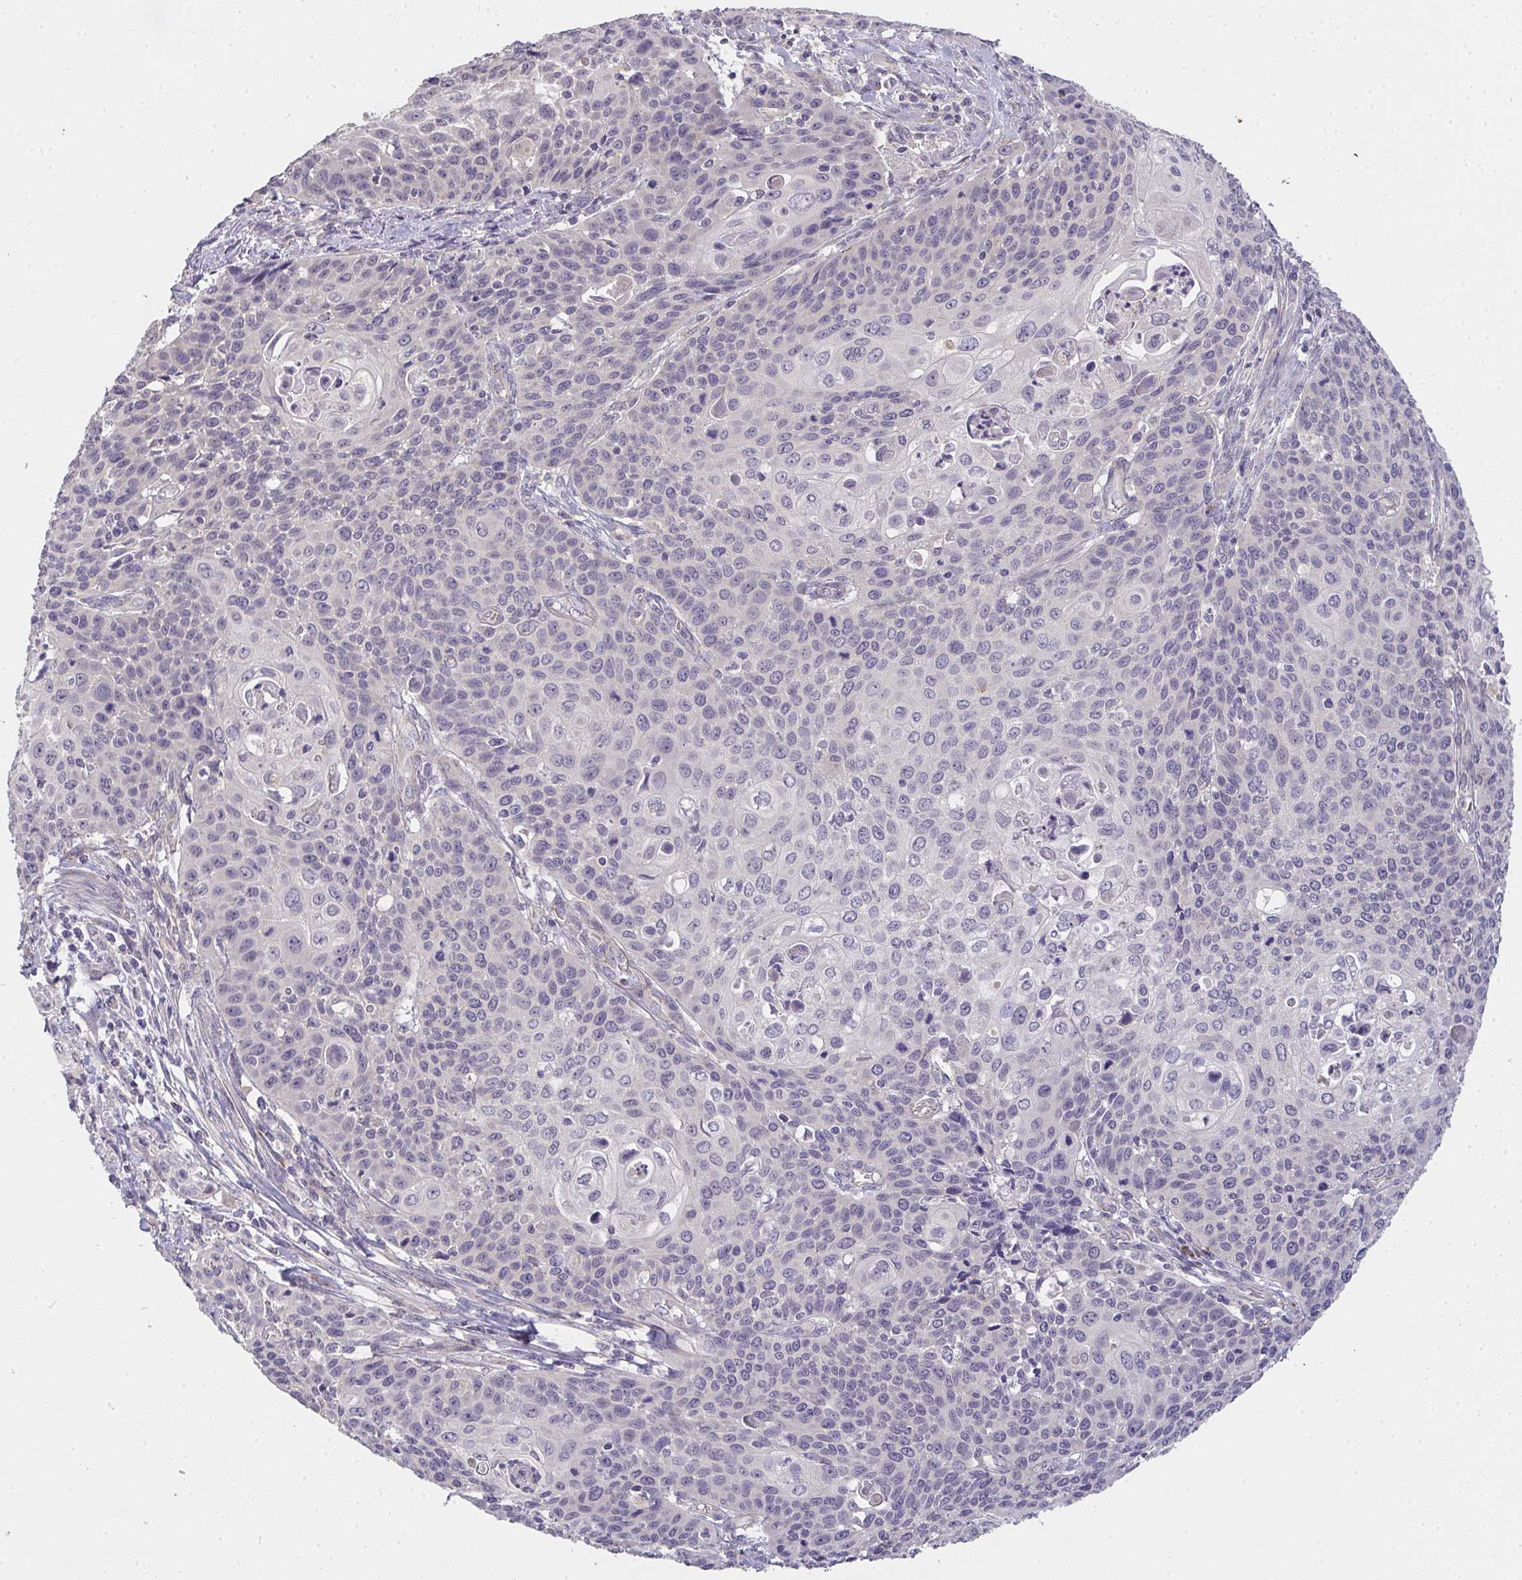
{"staining": {"intensity": "negative", "quantity": "none", "location": "none"}, "tissue": "cervical cancer", "cell_type": "Tumor cells", "image_type": "cancer", "snomed": [{"axis": "morphology", "description": "Squamous cell carcinoma, NOS"}, {"axis": "topography", "description": "Cervix"}], "caption": "Immunohistochemistry (IHC) photomicrograph of neoplastic tissue: human squamous cell carcinoma (cervical) stained with DAB (3,3'-diaminobenzidine) displays no significant protein staining in tumor cells.", "gene": "TMEM219", "patient": {"sex": "female", "age": 65}}